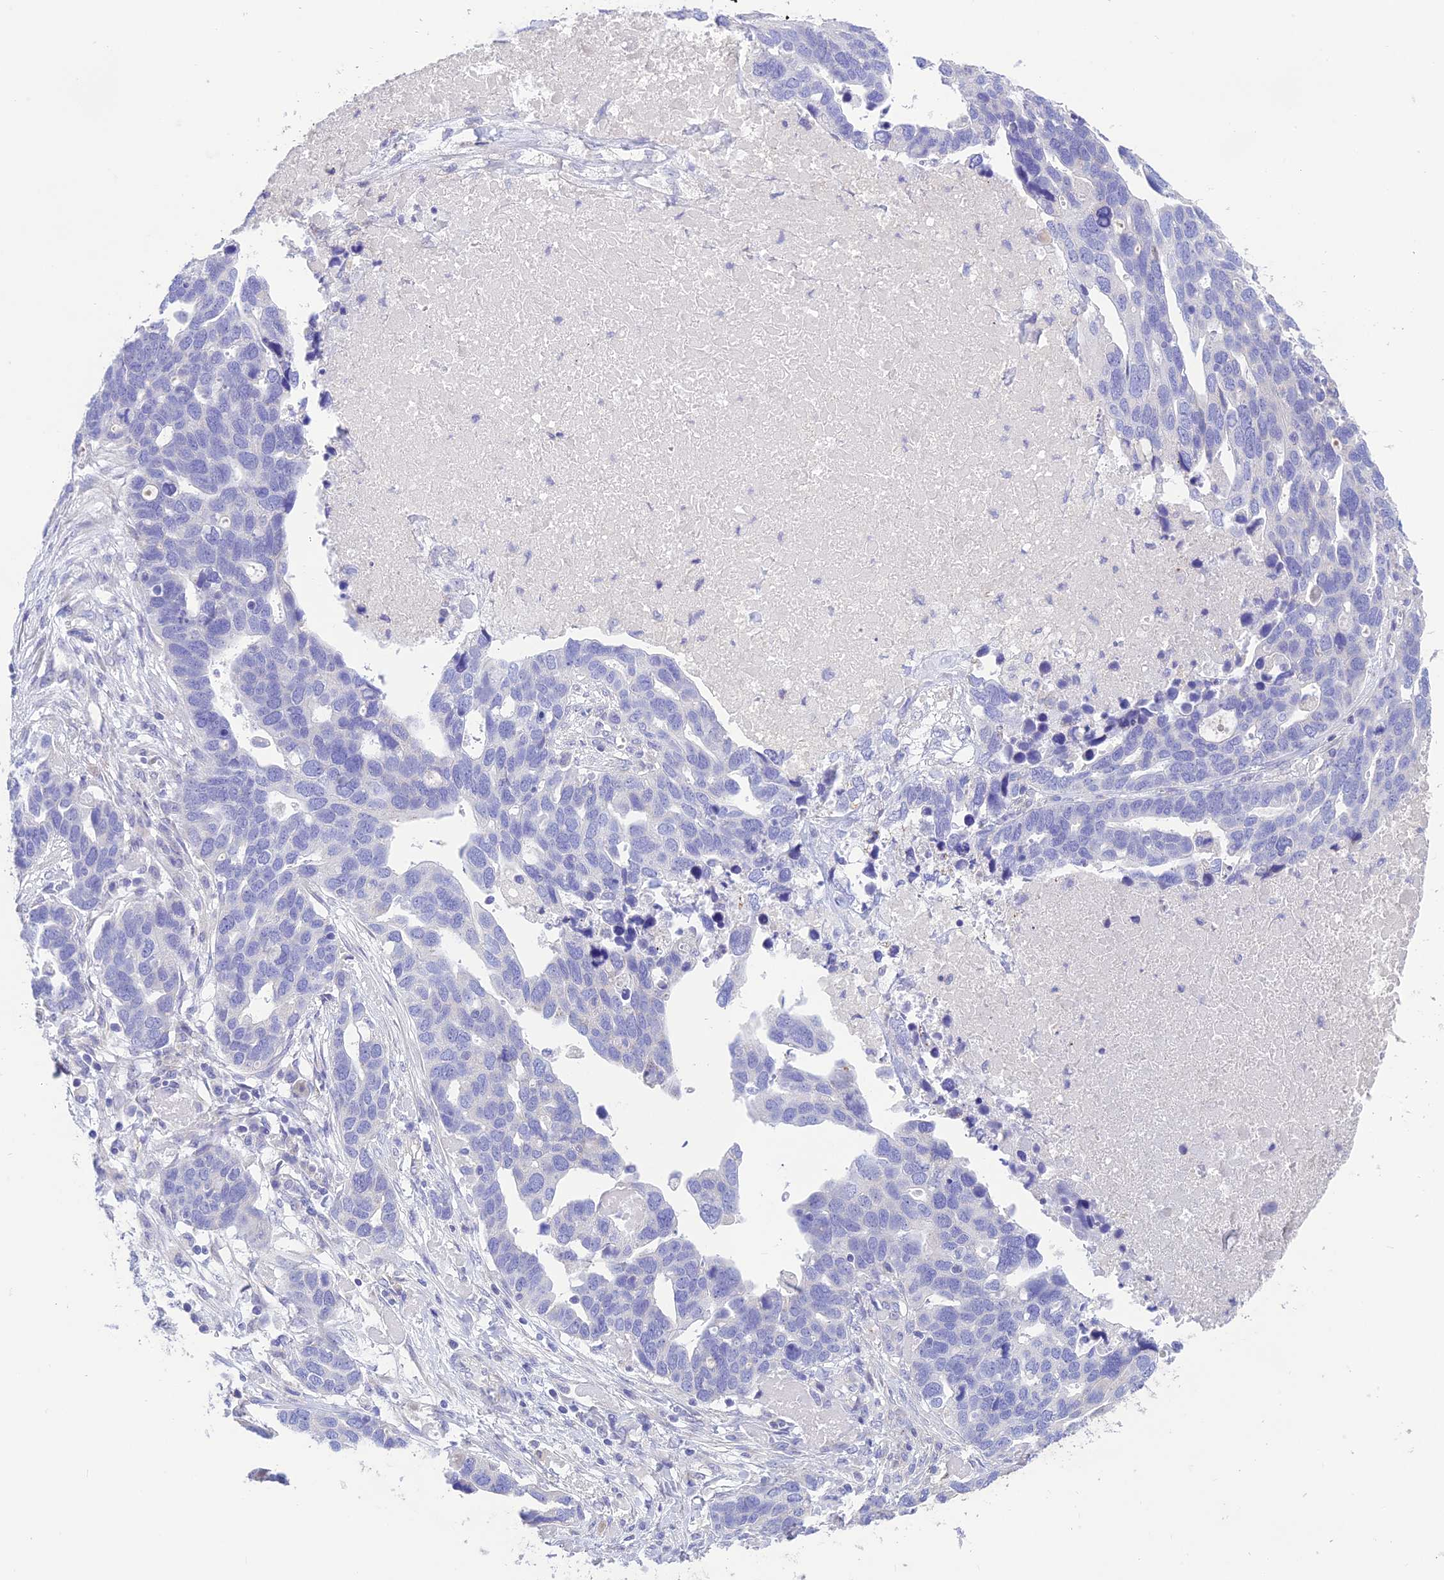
{"staining": {"intensity": "negative", "quantity": "none", "location": "none"}, "tissue": "ovarian cancer", "cell_type": "Tumor cells", "image_type": "cancer", "snomed": [{"axis": "morphology", "description": "Cystadenocarcinoma, serous, NOS"}, {"axis": "topography", "description": "Ovary"}], "caption": "Immunohistochemical staining of human ovarian cancer displays no significant positivity in tumor cells.", "gene": "HSD17B2", "patient": {"sex": "female", "age": 54}}